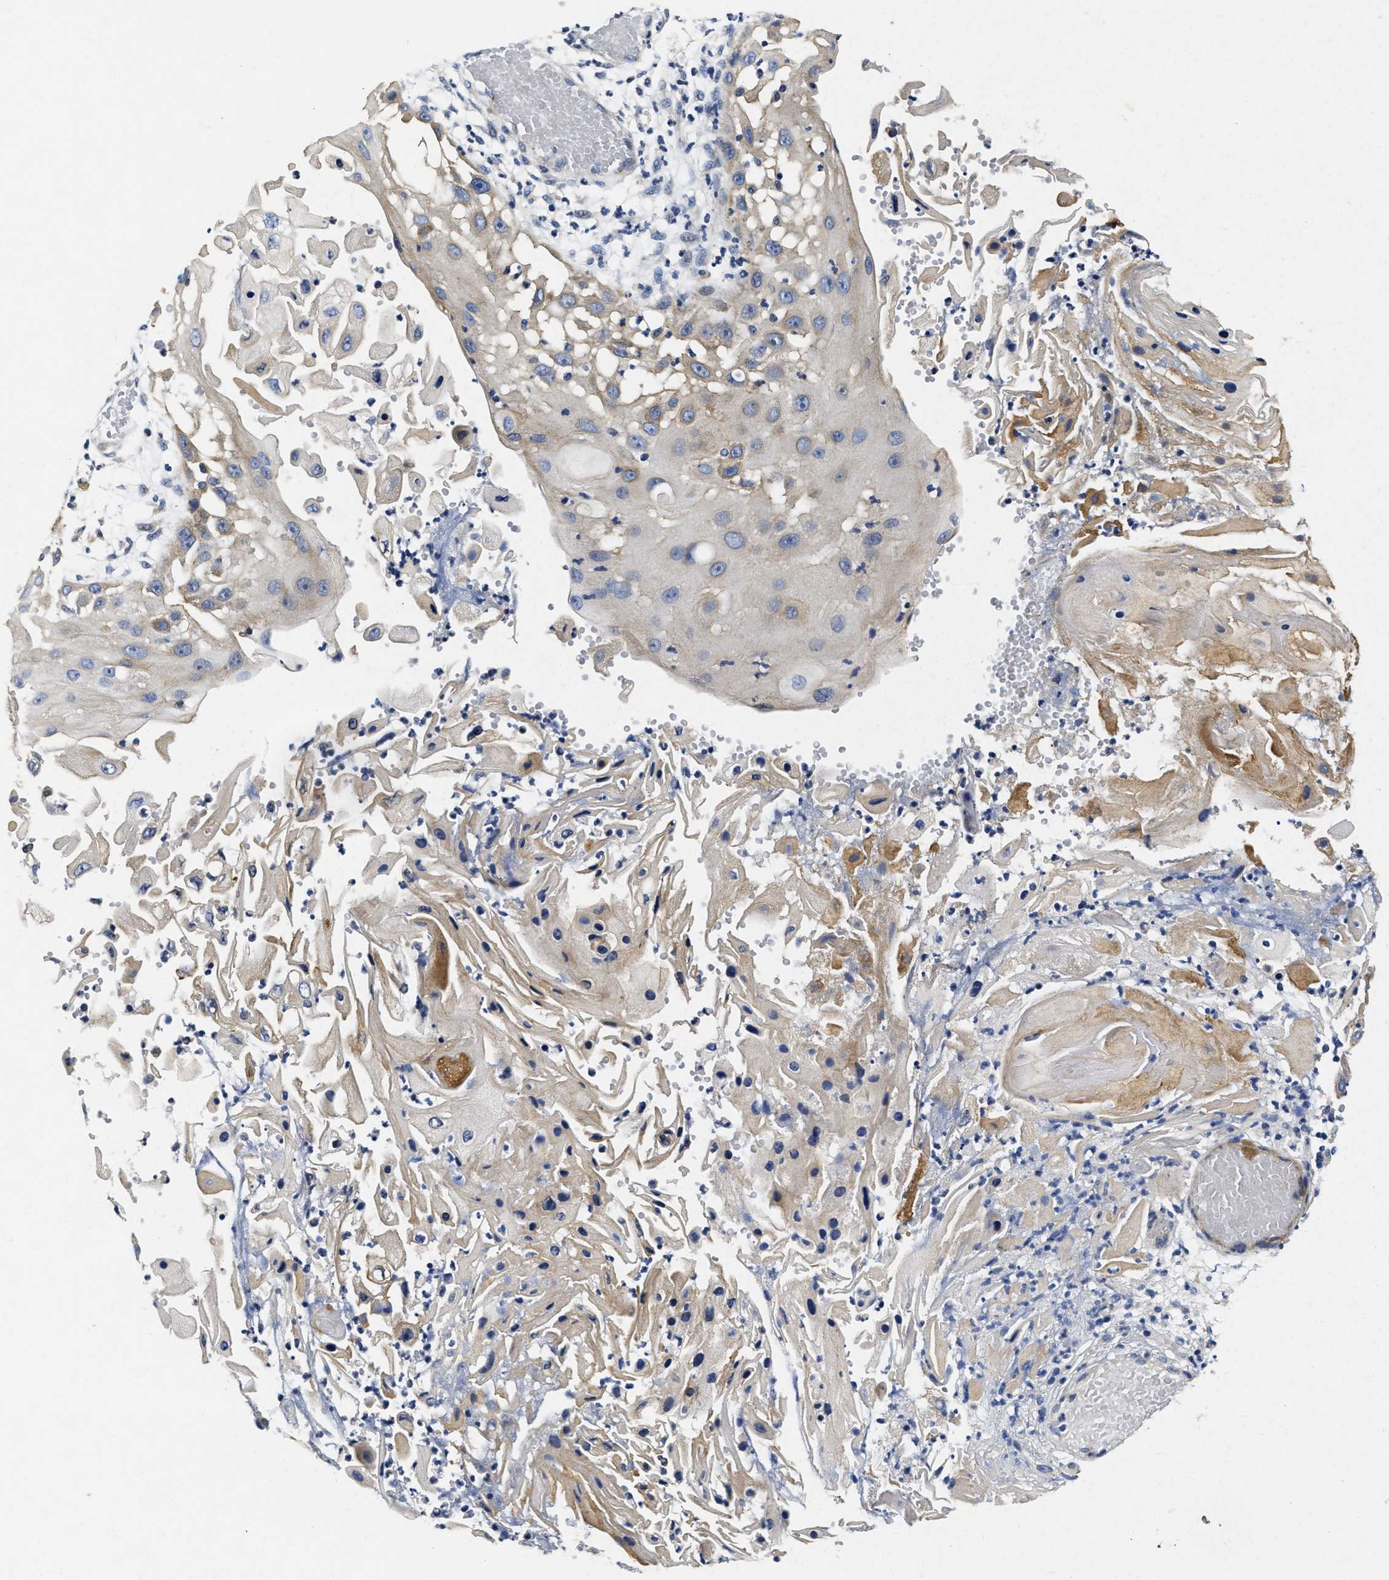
{"staining": {"intensity": "weak", "quantity": "25%-75%", "location": "cytoplasmic/membranous"}, "tissue": "skin cancer", "cell_type": "Tumor cells", "image_type": "cancer", "snomed": [{"axis": "morphology", "description": "Squamous cell carcinoma, NOS"}, {"axis": "topography", "description": "Skin"}], "caption": "Protein staining demonstrates weak cytoplasmic/membranous expression in approximately 25%-75% of tumor cells in squamous cell carcinoma (skin). The staining is performed using DAB brown chromogen to label protein expression. The nuclei are counter-stained blue using hematoxylin.", "gene": "LAD1", "patient": {"sex": "female", "age": 44}}